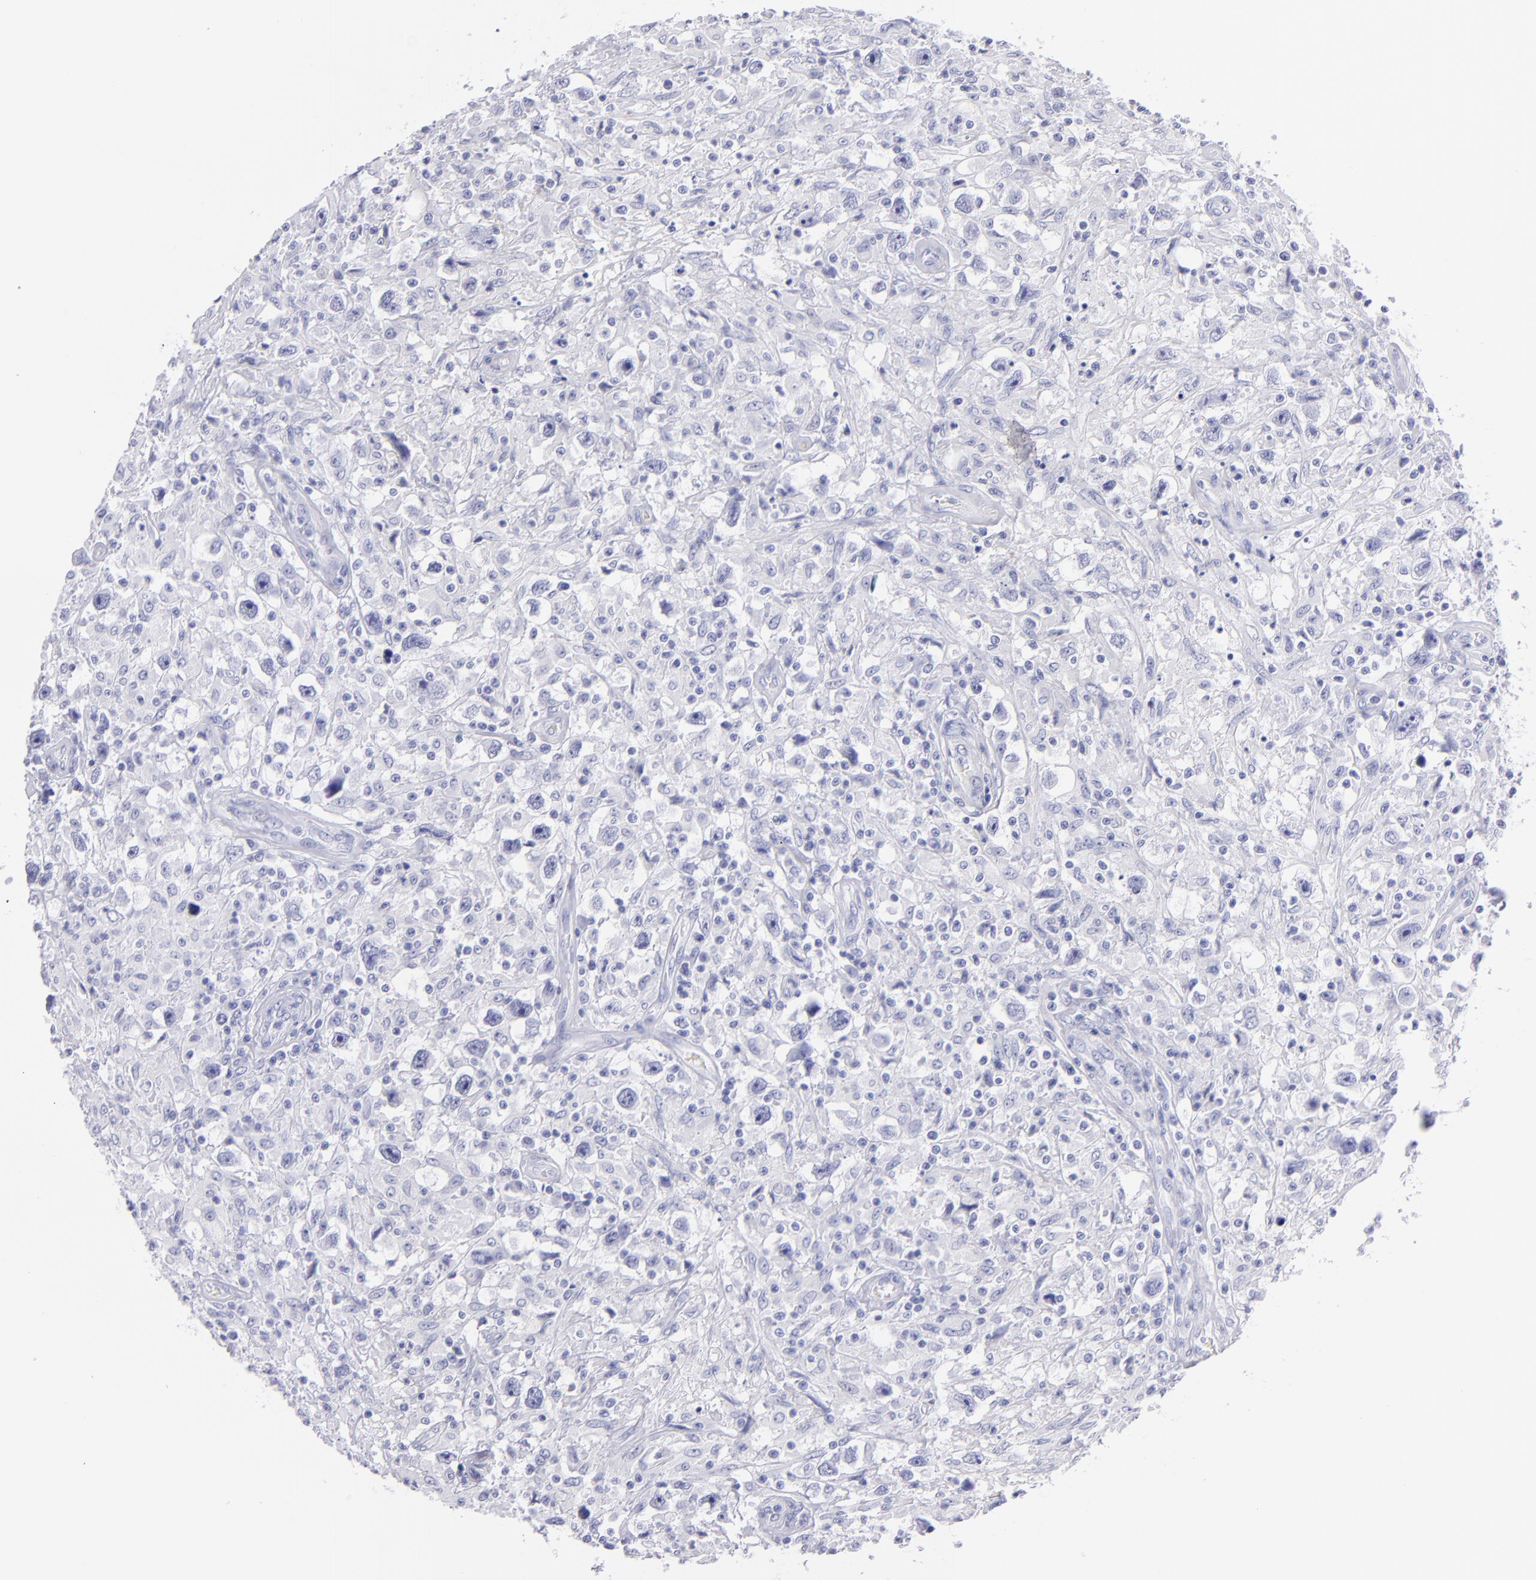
{"staining": {"intensity": "negative", "quantity": "none", "location": "none"}, "tissue": "testis cancer", "cell_type": "Tumor cells", "image_type": "cancer", "snomed": [{"axis": "morphology", "description": "Seminoma, NOS"}, {"axis": "topography", "description": "Testis"}], "caption": "This micrograph is of testis cancer stained with IHC to label a protein in brown with the nuclei are counter-stained blue. There is no staining in tumor cells.", "gene": "PRPH", "patient": {"sex": "male", "age": 34}}